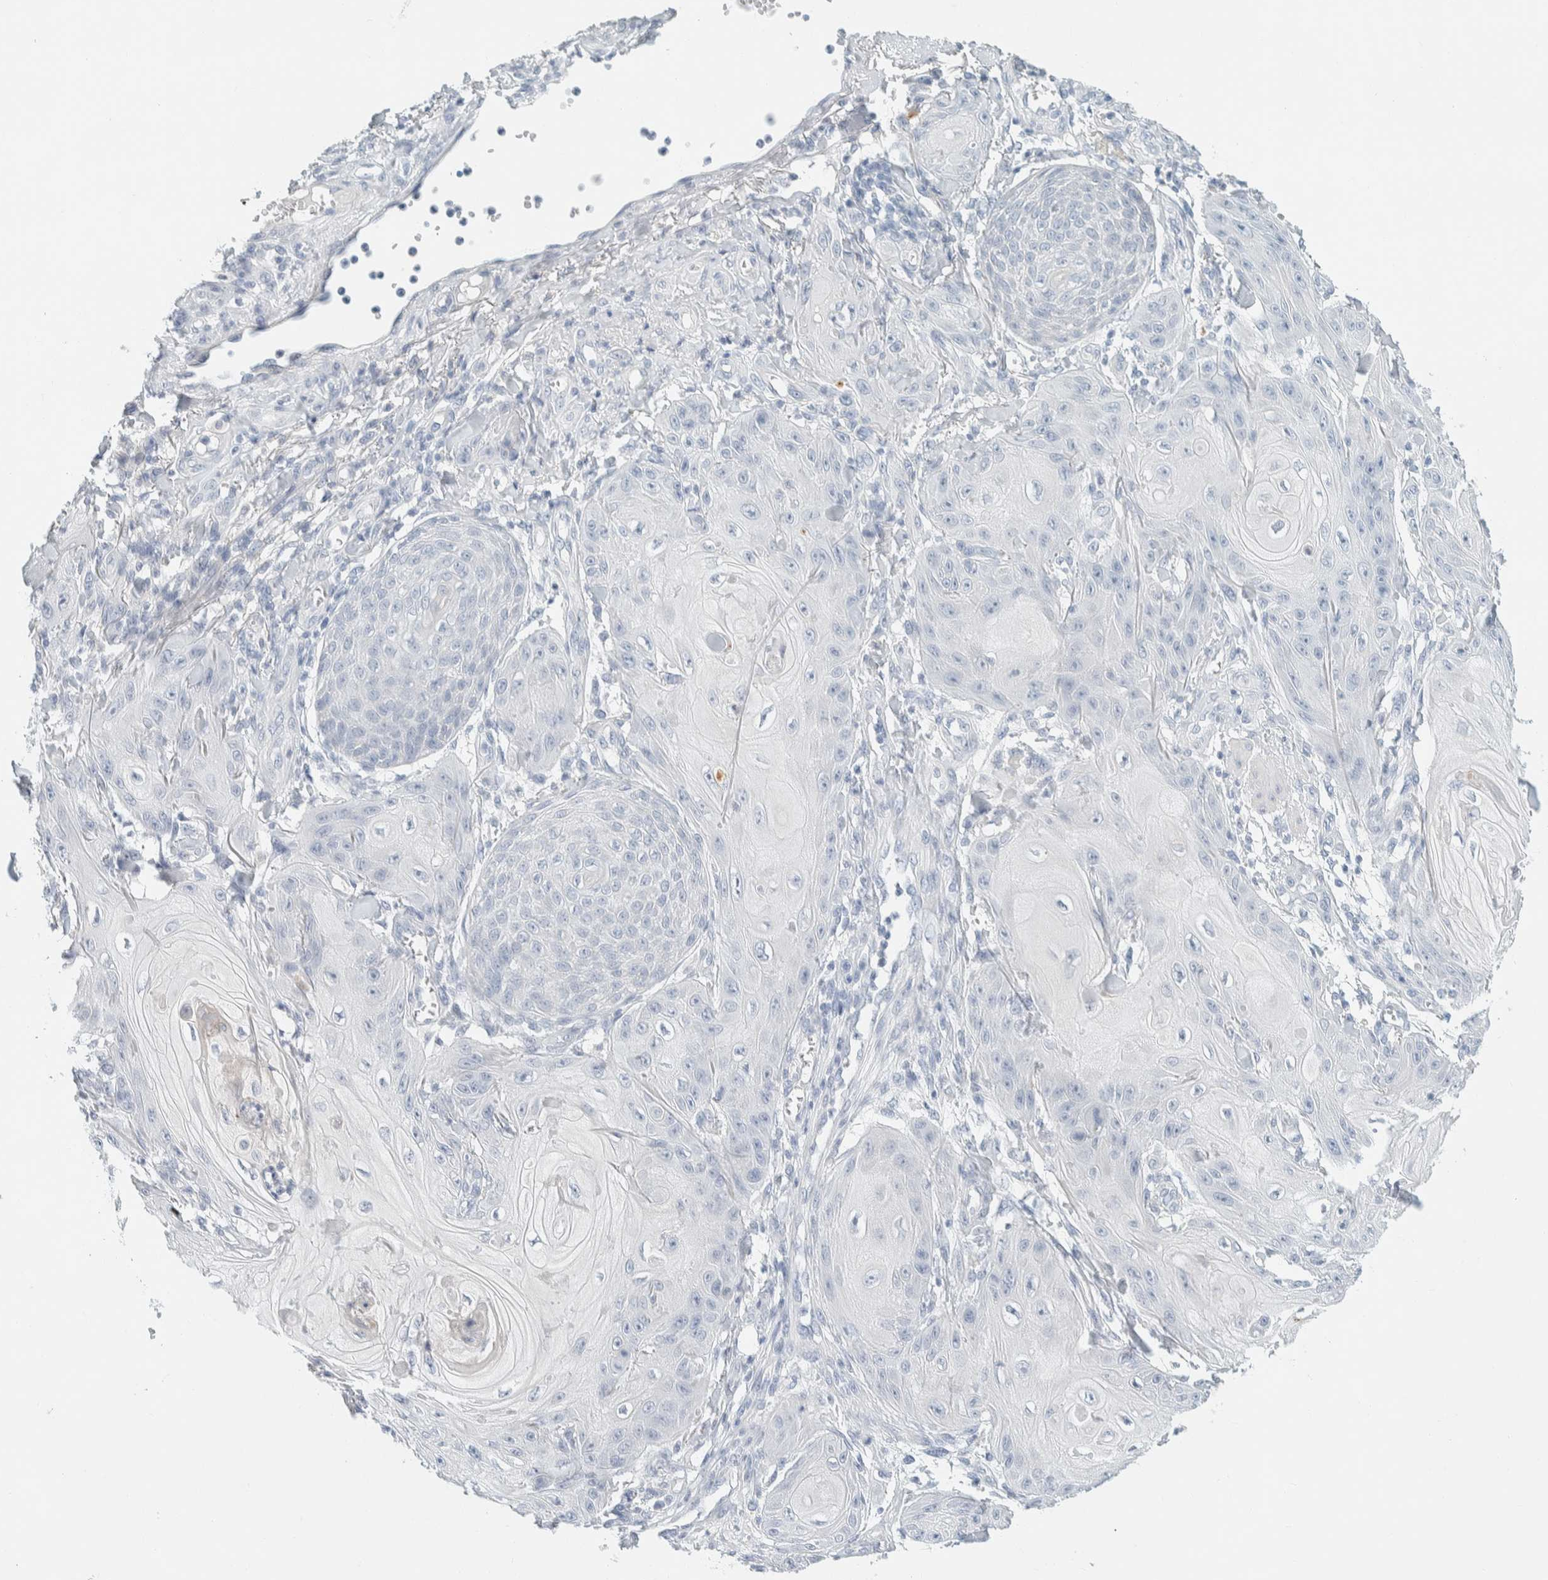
{"staining": {"intensity": "negative", "quantity": "none", "location": "none"}, "tissue": "skin cancer", "cell_type": "Tumor cells", "image_type": "cancer", "snomed": [{"axis": "morphology", "description": "Squamous cell carcinoma, NOS"}, {"axis": "topography", "description": "Skin"}], "caption": "A high-resolution histopathology image shows immunohistochemistry staining of squamous cell carcinoma (skin), which demonstrates no significant positivity in tumor cells.", "gene": "ALOX12B", "patient": {"sex": "male", "age": 74}}